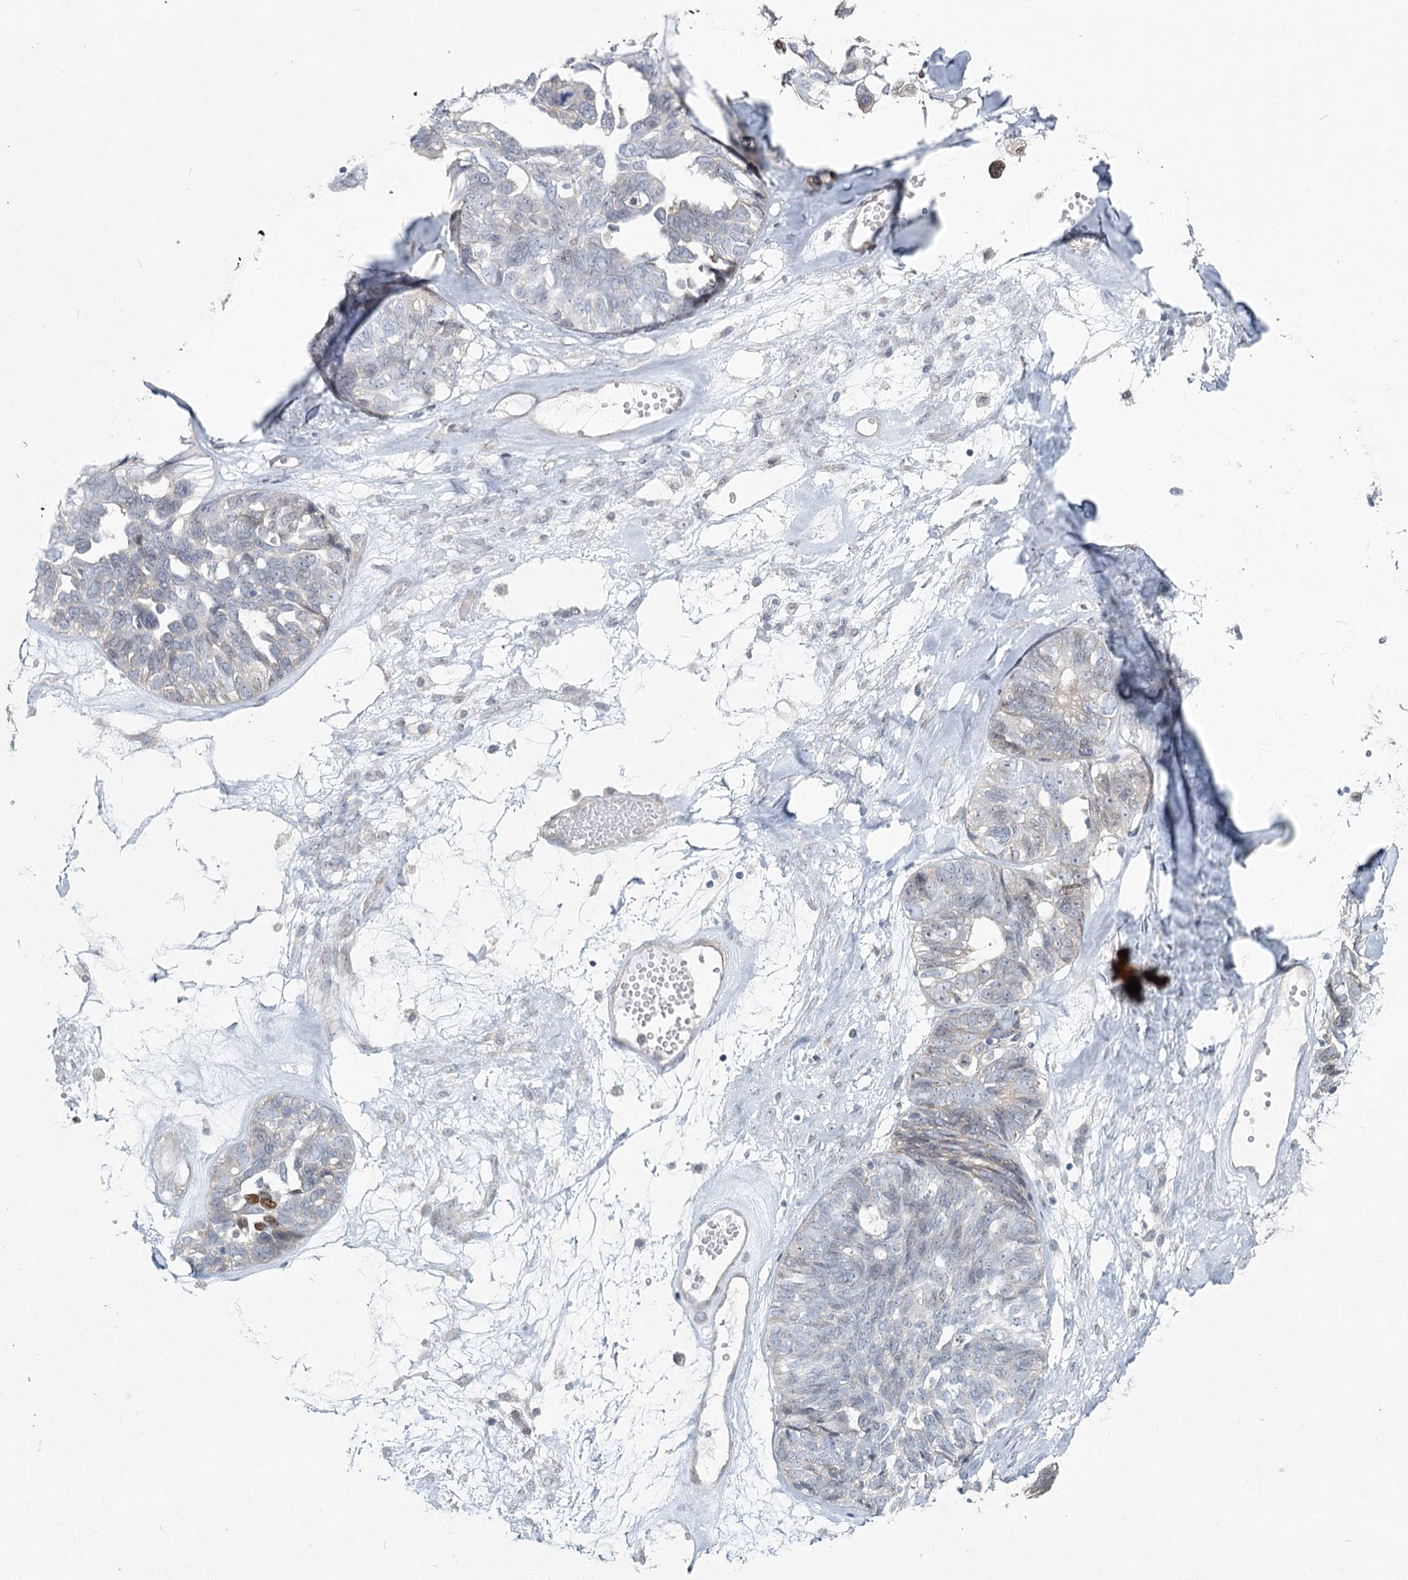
{"staining": {"intensity": "negative", "quantity": "none", "location": "none"}, "tissue": "ovarian cancer", "cell_type": "Tumor cells", "image_type": "cancer", "snomed": [{"axis": "morphology", "description": "Cystadenocarcinoma, serous, NOS"}, {"axis": "topography", "description": "Ovary"}], "caption": "Tumor cells are negative for protein expression in human ovarian cancer. (DAB (3,3'-diaminobenzidine) immunohistochemistry (IHC), high magnification).", "gene": "SPINK13", "patient": {"sex": "female", "age": 79}}